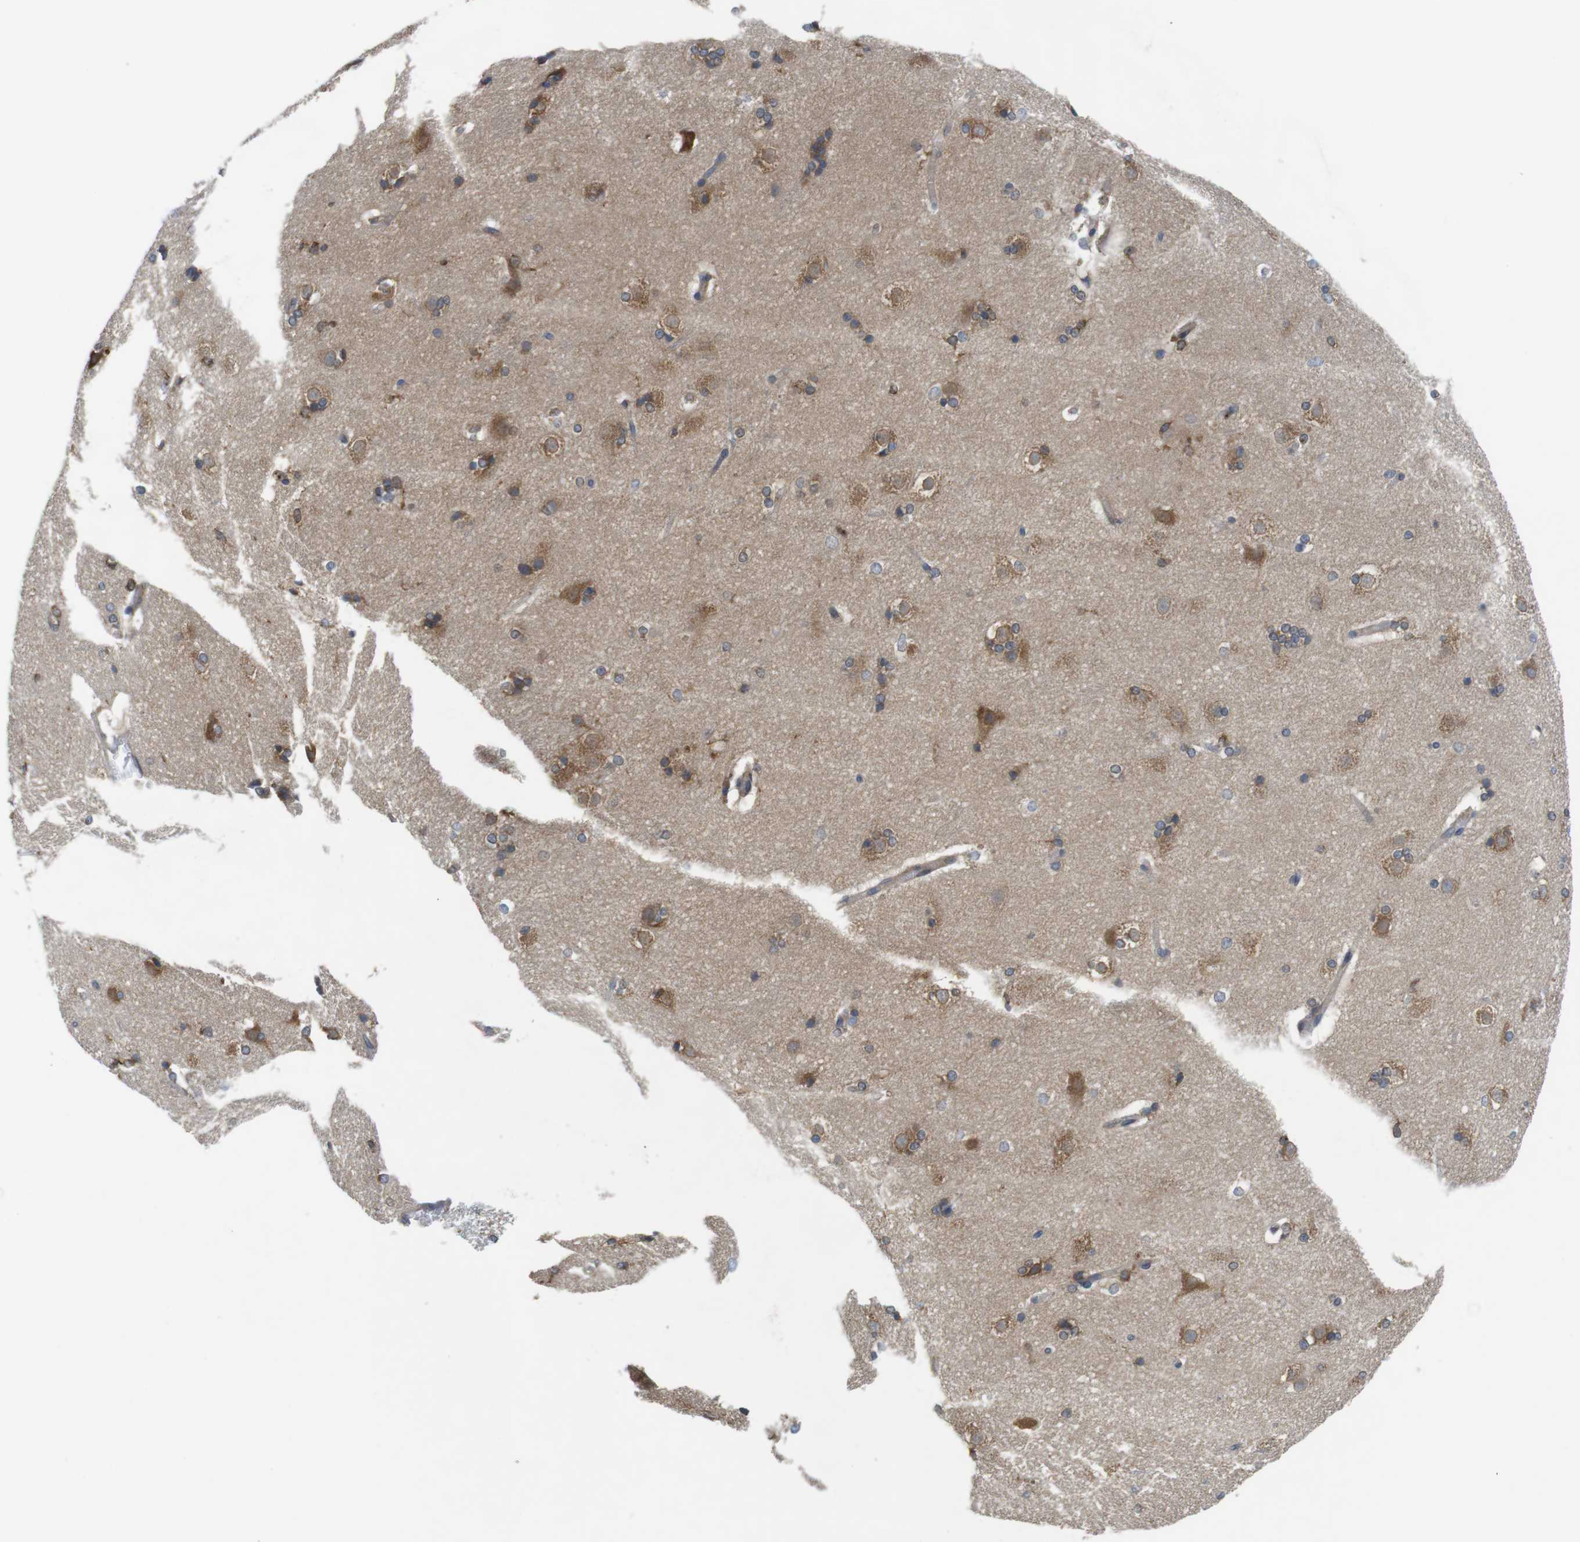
{"staining": {"intensity": "moderate", "quantity": "25%-75%", "location": "cytoplasmic/membranous"}, "tissue": "caudate", "cell_type": "Glial cells", "image_type": "normal", "snomed": [{"axis": "morphology", "description": "Normal tissue, NOS"}, {"axis": "topography", "description": "Lateral ventricle wall"}], "caption": "Immunohistochemical staining of normal human caudate reveals 25%-75% levels of moderate cytoplasmic/membranous protein staining in approximately 25%-75% of glial cells.", "gene": "ARL6IP5", "patient": {"sex": "female", "age": 19}}